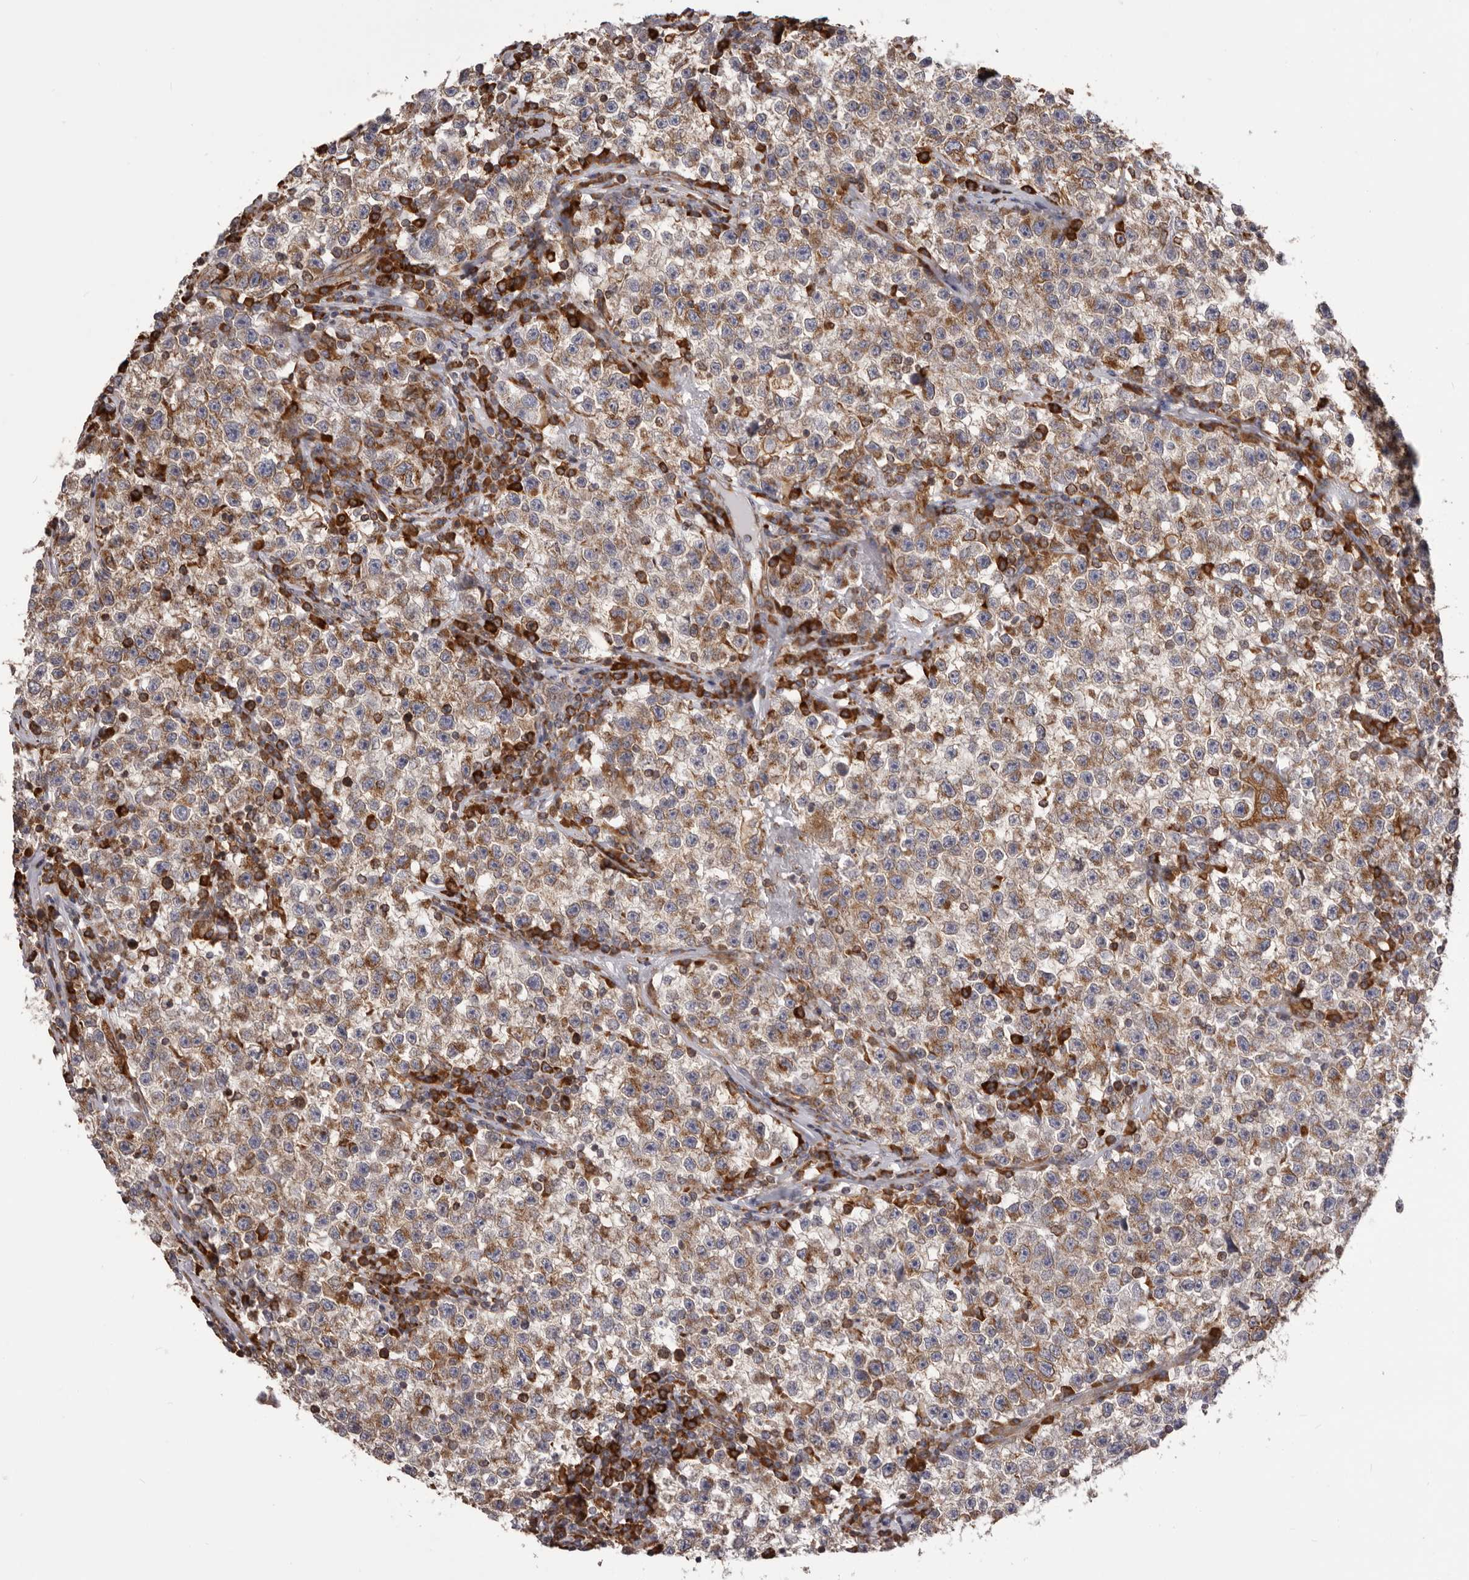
{"staining": {"intensity": "moderate", "quantity": ">75%", "location": "cytoplasmic/membranous"}, "tissue": "testis cancer", "cell_type": "Tumor cells", "image_type": "cancer", "snomed": [{"axis": "morphology", "description": "Seminoma, NOS"}, {"axis": "topography", "description": "Testis"}], "caption": "IHC image of neoplastic tissue: seminoma (testis) stained using immunohistochemistry (IHC) demonstrates medium levels of moderate protein expression localized specifically in the cytoplasmic/membranous of tumor cells, appearing as a cytoplasmic/membranous brown color.", "gene": "QRSL1", "patient": {"sex": "male", "age": 22}}